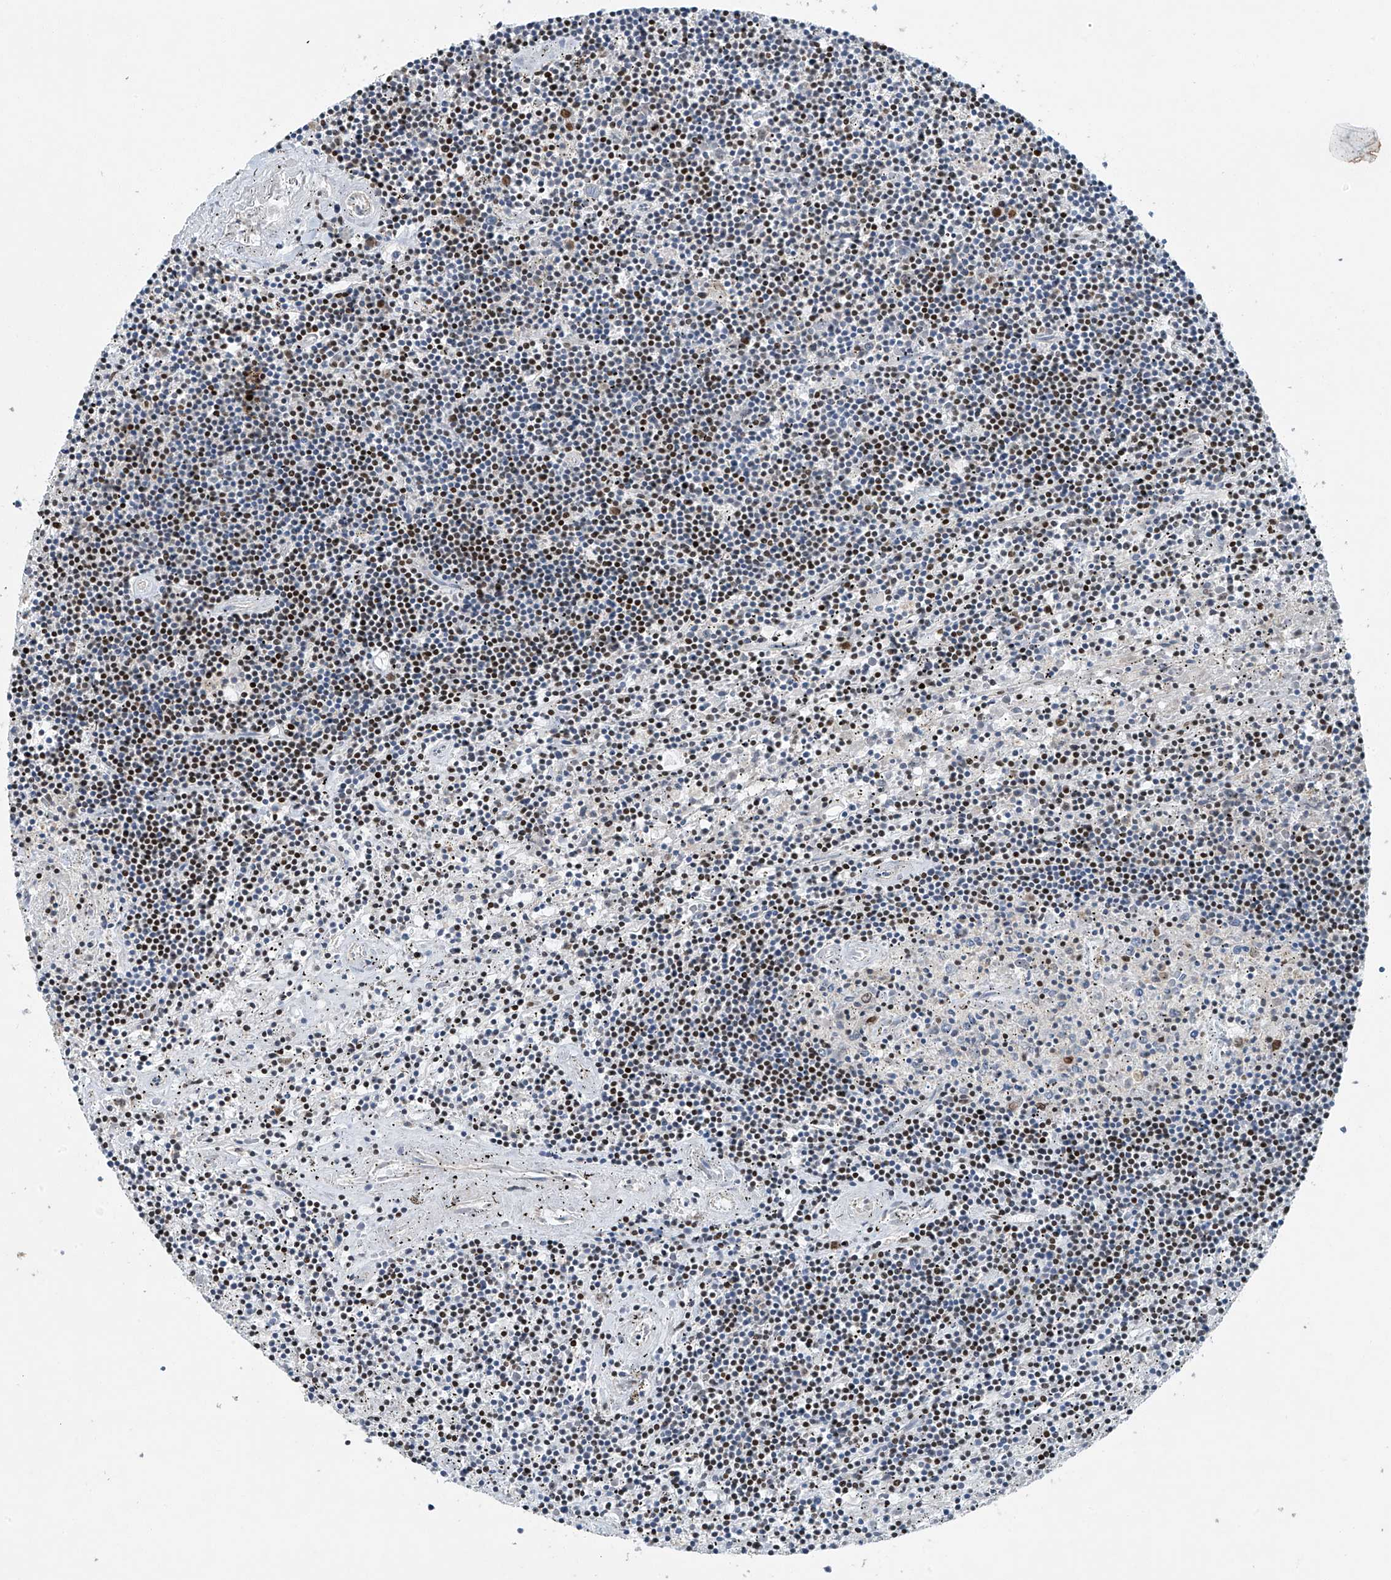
{"staining": {"intensity": "weak", "quantity": "<25%", "location": "nuclear"}, "tissue": "lymphoma", "cell_type": "Tumor cells", "image_type": "cancer", "snomed": [{"axis": "morphology", "description": "Malignant lymphoma, non-Hodgkin's type, Low grade"}, {"axis": "topography", "description": "Spleen"}], "caption": "Tumor cells are negative for protein expression in human lymphoma.", "gene": "TAF8", "patient": {"sex": "male", "age": 76}}